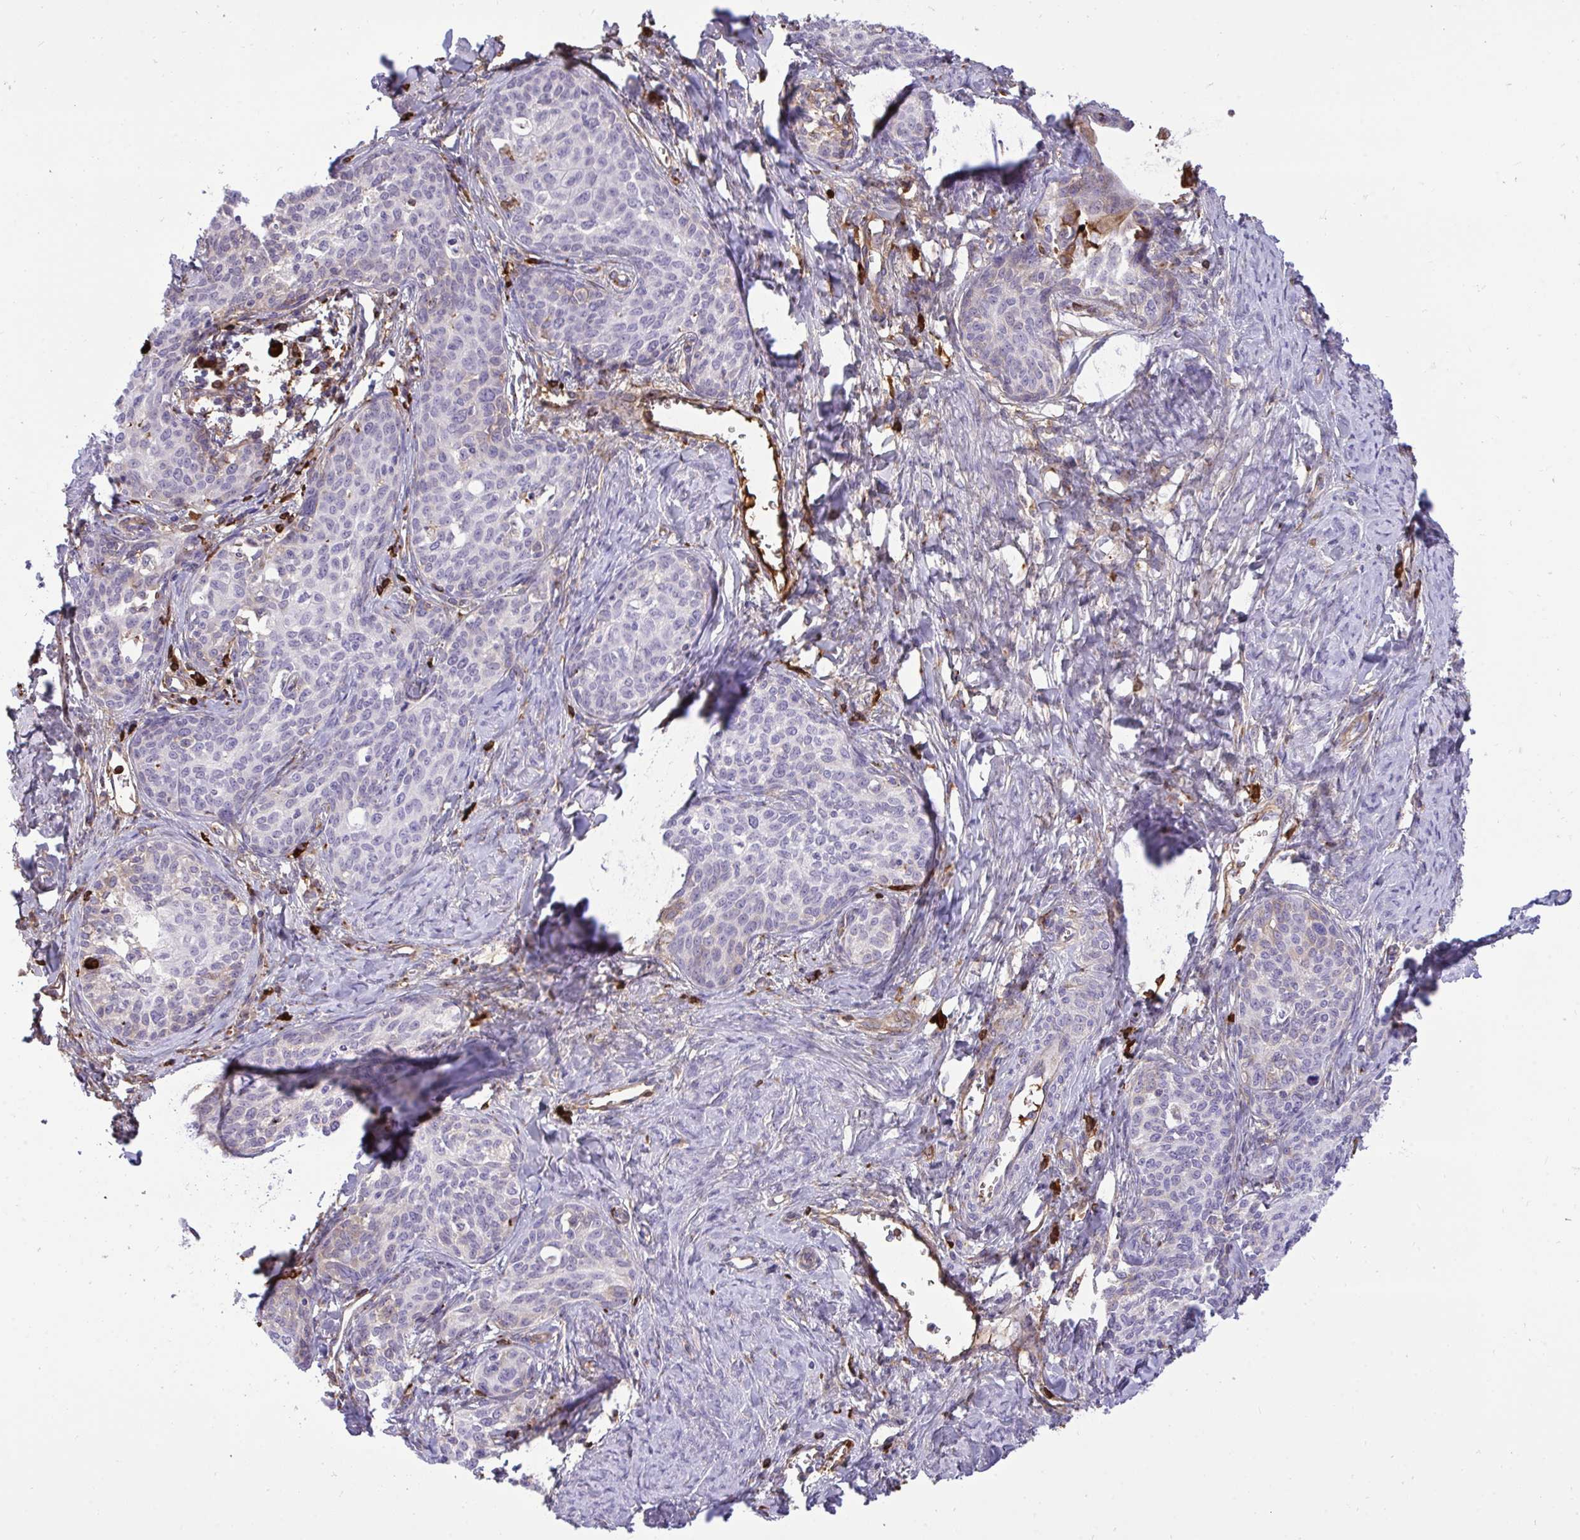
{"staining": {"intensity": "negative", "quantity": "none", "location": "none"}, "tissue": "cervical cancer", "cell_type": "Tumor cells", "image_type": "cancer", "snomed": [{"axis": "morphology", "description": "Squamous cell carcinoma, NOS"}, {"axis": "morphology", "description": "Adenocarcinoma, NOS"}, {"axis": "topography", "description": "Cervix"}], "caption": "A micrograph of cervical cancer (squamous cell carcinoma) stained for a protein shows no brown staining in tumor cells.", "gene": "F2", "patient": {"sex": "female", "age": 52}}